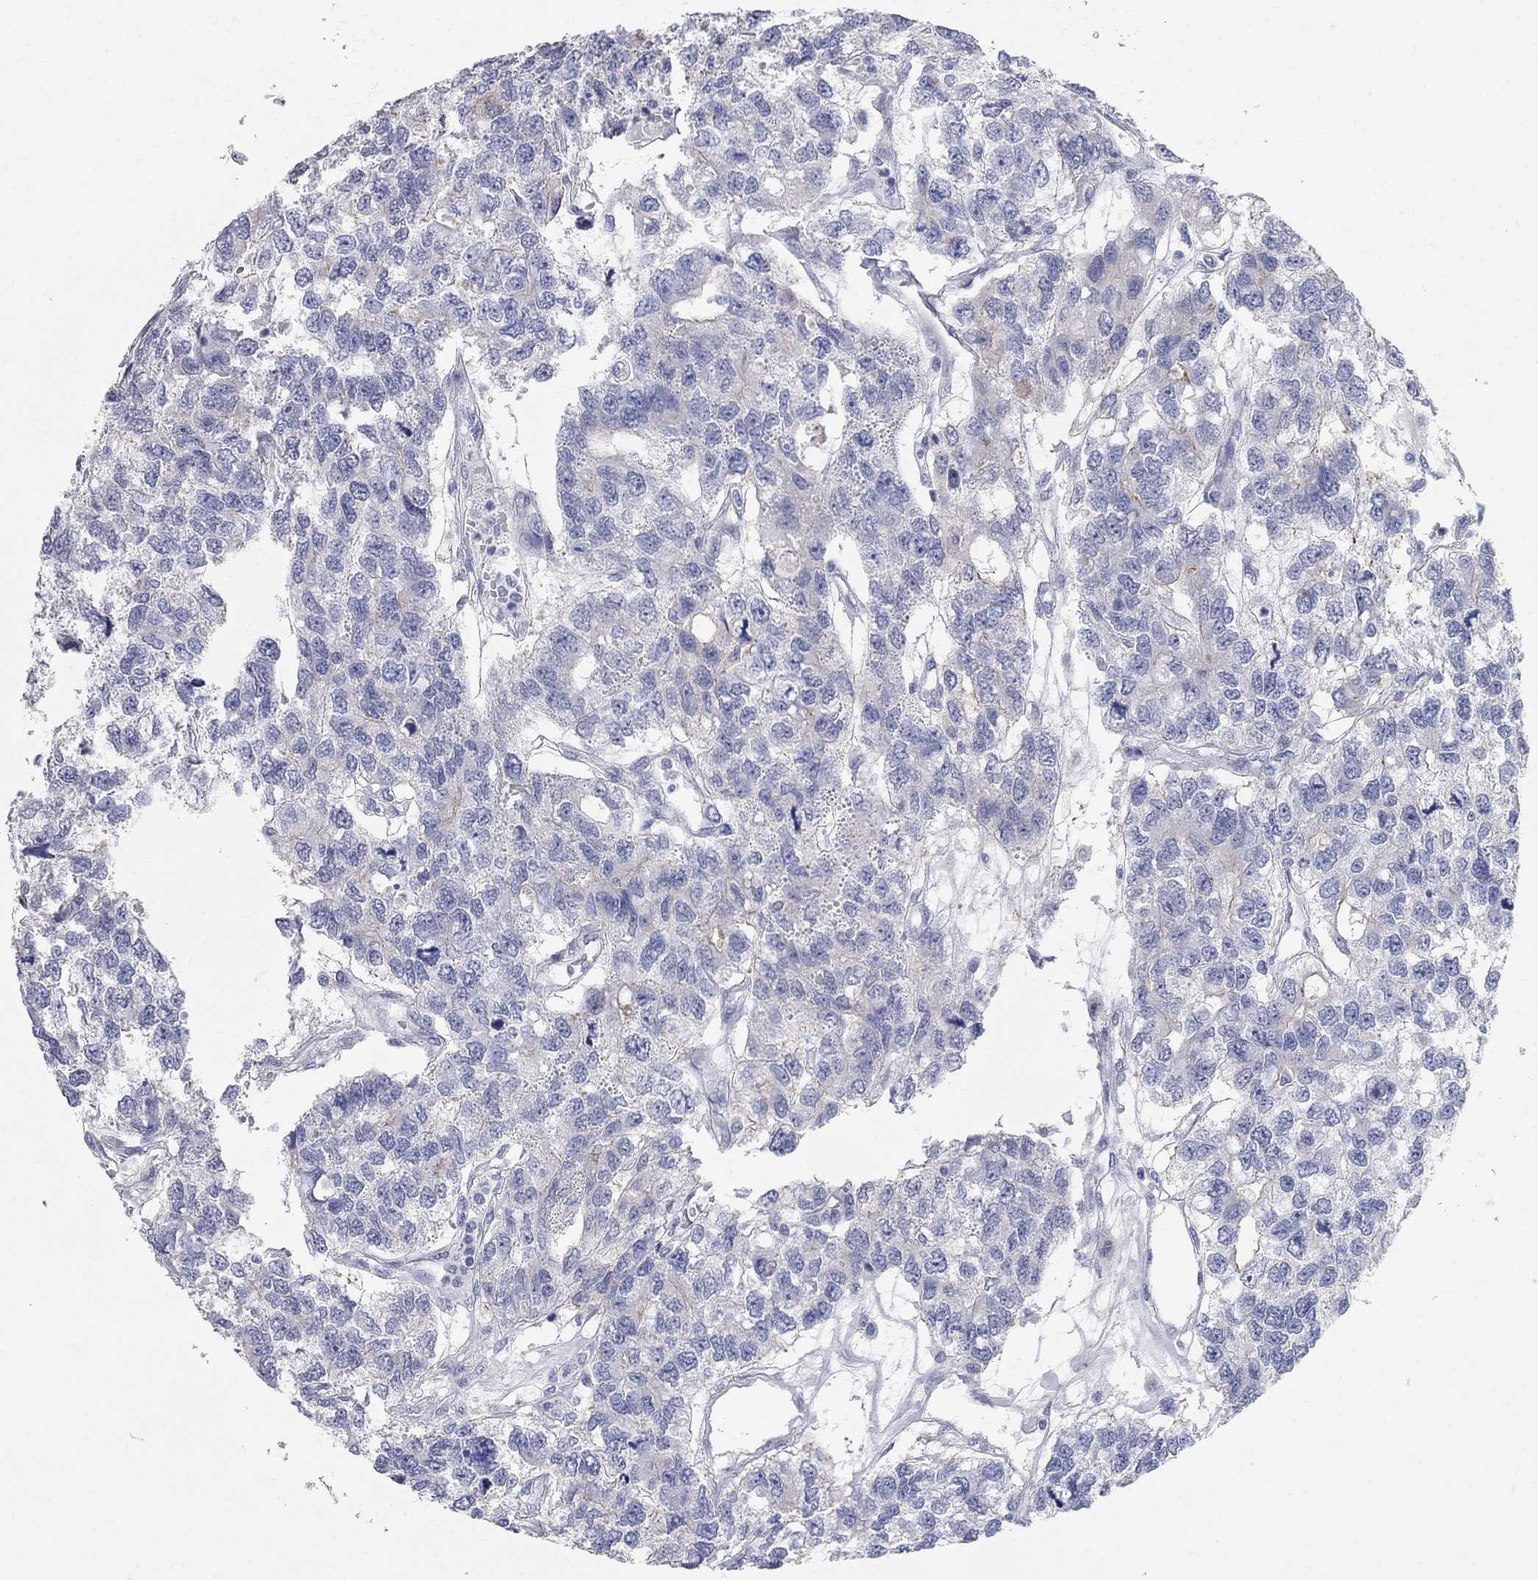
{"staining": {"intensity": "negative", "quantity": "none", "location": "none"}, "tissue": "testis cancer", "cell_type": "Tumor cells", "image_type": "cancer", "snomed": [{"axis": "morphology", "description": "Seminoma, NOS"}, {"axis": "topography", "description": "Testis"}], "caption": "Immunohistochemical staining of seminoma (testis) shows no significant staining in tumor cells.", "gene": "AOX1", "patient": {"sex": "male", "age": 52}}